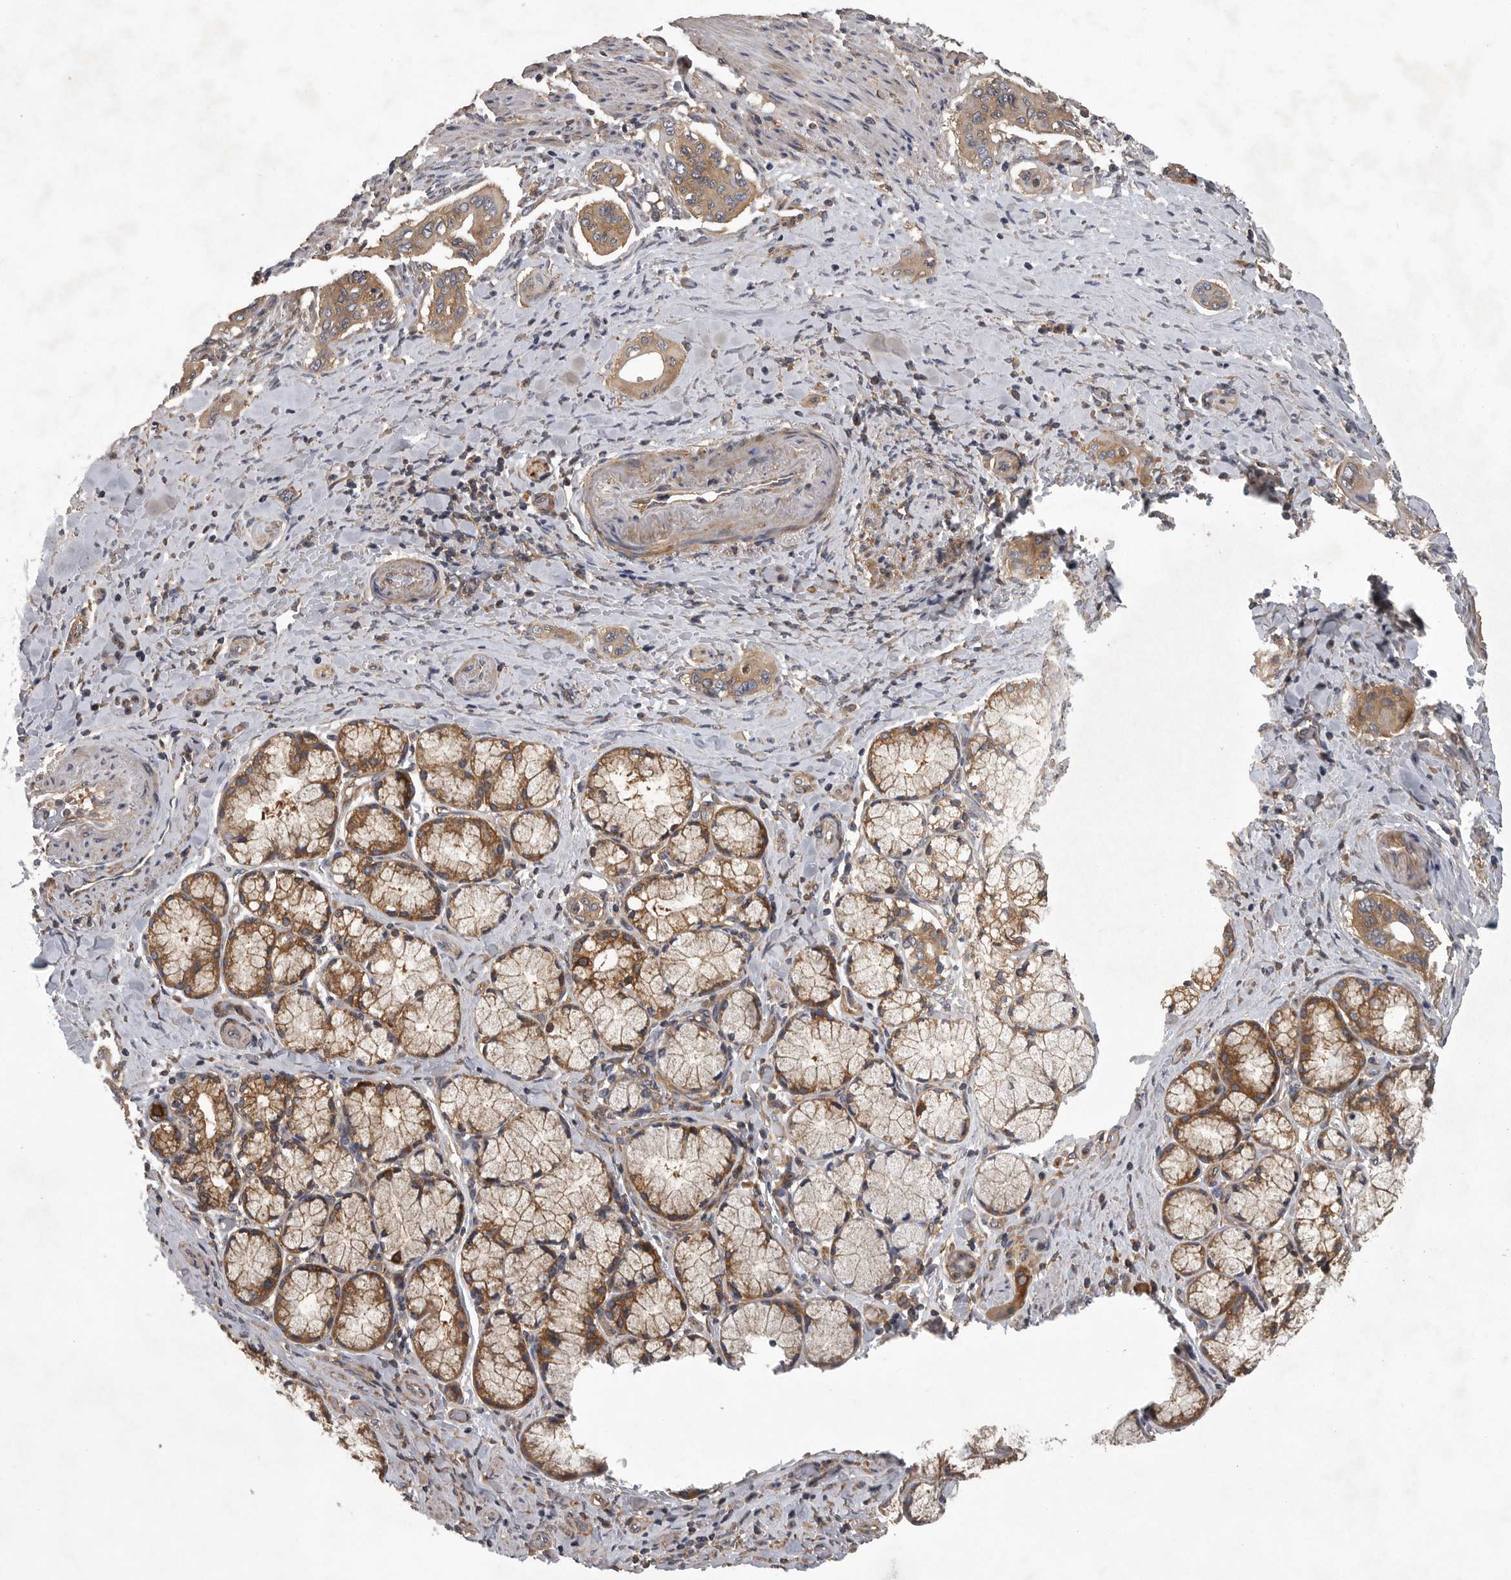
{"staining": {"intensity": "weak", "quantity": ">75%", "location": "cytoplasmic/membranous"}, "tissue": "pancreatic cancer", "cell_type": "Tumor cells", "image_type": "cancer", "snomed": [{"axis": "morphology", "description": "Adenocarcinoma, NOS"}, {"axis": "topography", "description": "Pancreas"}], "caption": "A low amount of weak cytoplasmic/membranous staining is present in approximately >75% of tumor cells in pancreatic cancer (adenocarcinoma) tissue.", "gene": "OXR1", "patient": {"sex": "male", "age": 77}}